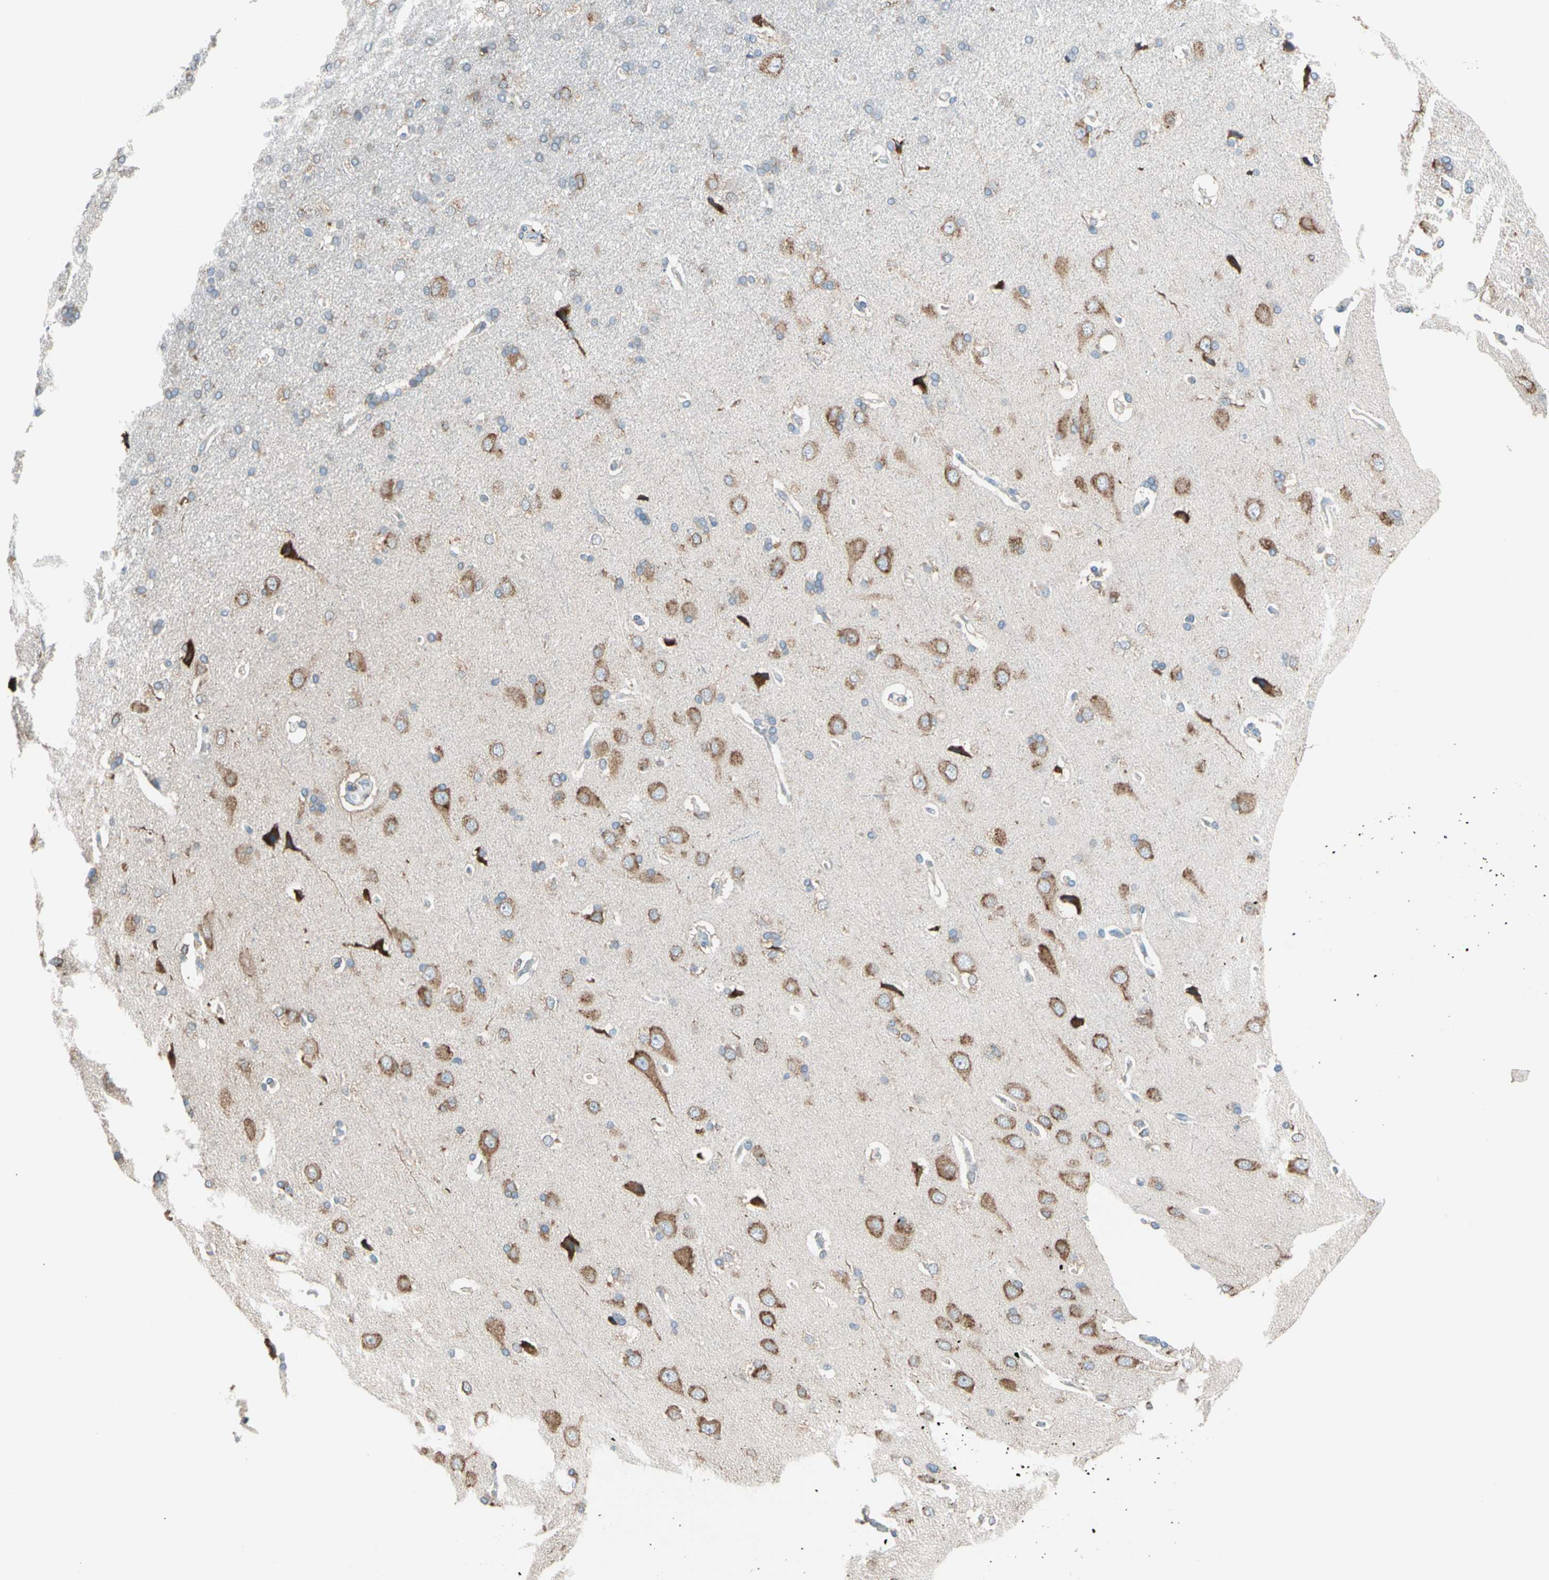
{"staining": {"intensity": "weak", "quantity": "25%-75%", "location": "cytoplasmic/membranous"}, "tissue": "cerebral cortex", "cell_type": "Endothelial cells", "image_type": "normal", "snomed": [{"axis": "morphology", "description": "Normal tissue, NOS"}, {"axis": "topography", "description": "Cerebral cortex"}], "caption": "IHC photomicrograph of unremarkable human cerebral cortex stained for a protein (brown), which exhibits low levels of weak cytoplasmic/membranous expression in about 25%-75% of endothelial cells.", "gene": "LRPAP1", "patient": {"sex": "male", "age": 62}}